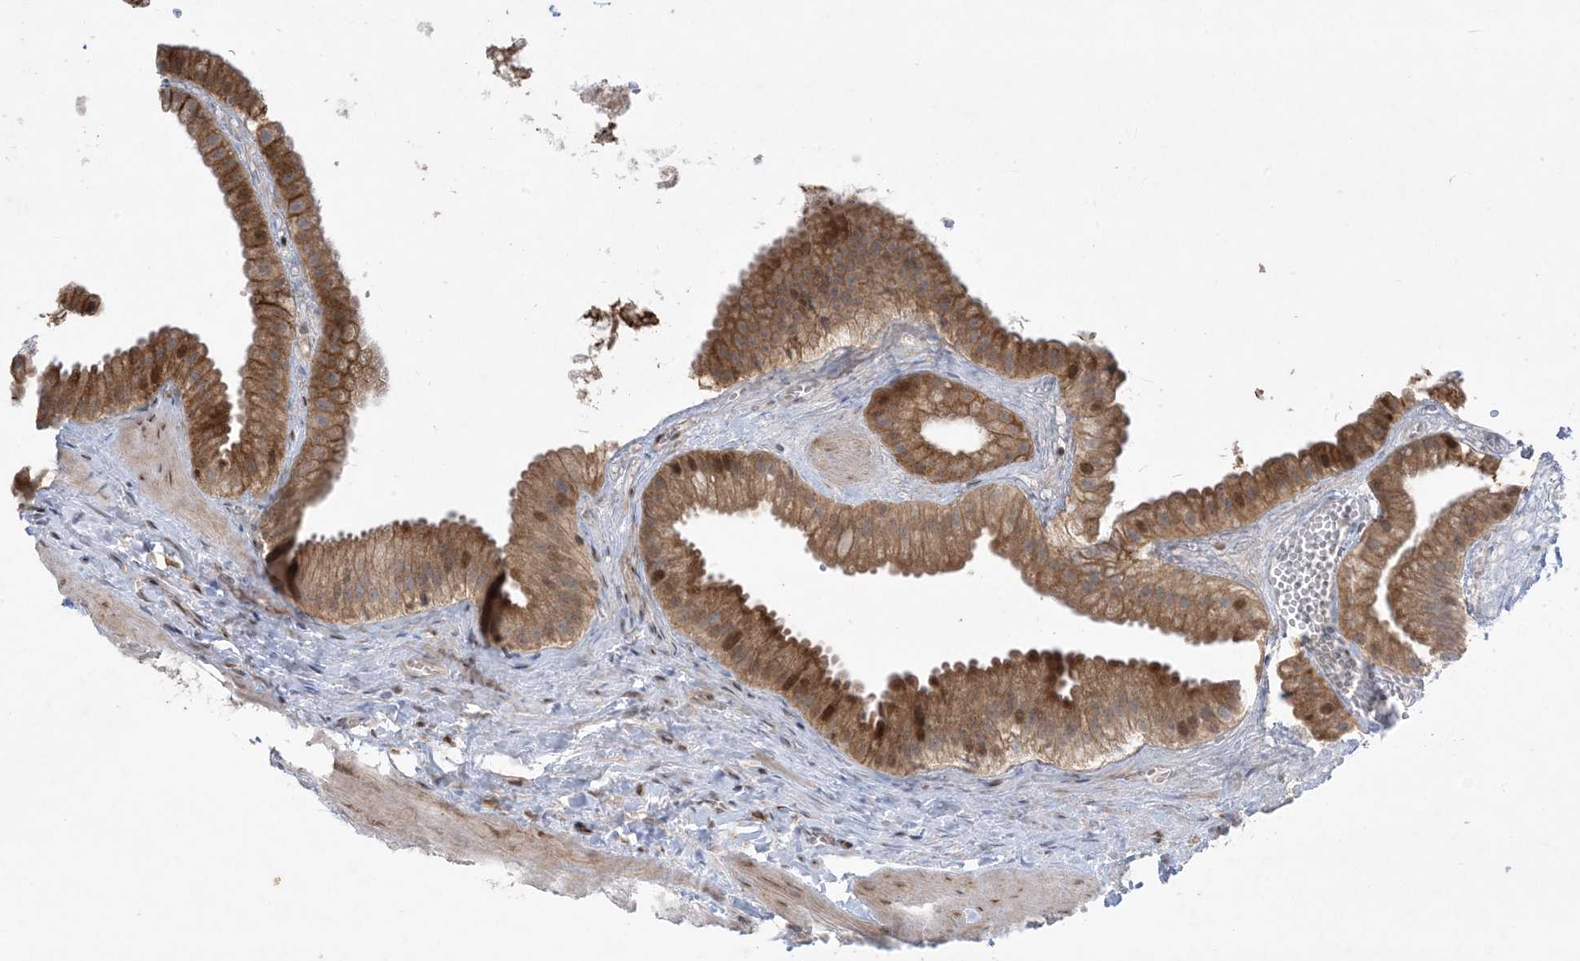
{"staining": {"intensity": "moderate", "quantity": ">75%", "location": "cytoplasmic/membranous"}, "tissue": "gallbladder", "cell_type": "Glandular cells", "image_type": "normal", "snomed": [{"axis": "morphology", "description": "Normal tissue, NOS"}, {"axis": "topography", "description": "Gallbladder"}], "caption": "IHC (DAB) staining of benign gallbladder displays moderate cytoplasmic/membranous protein positivity in approximately >75% of glandular cells.", "gene": "SOGA3", "patient": {"sex": "male", "age": 55}}